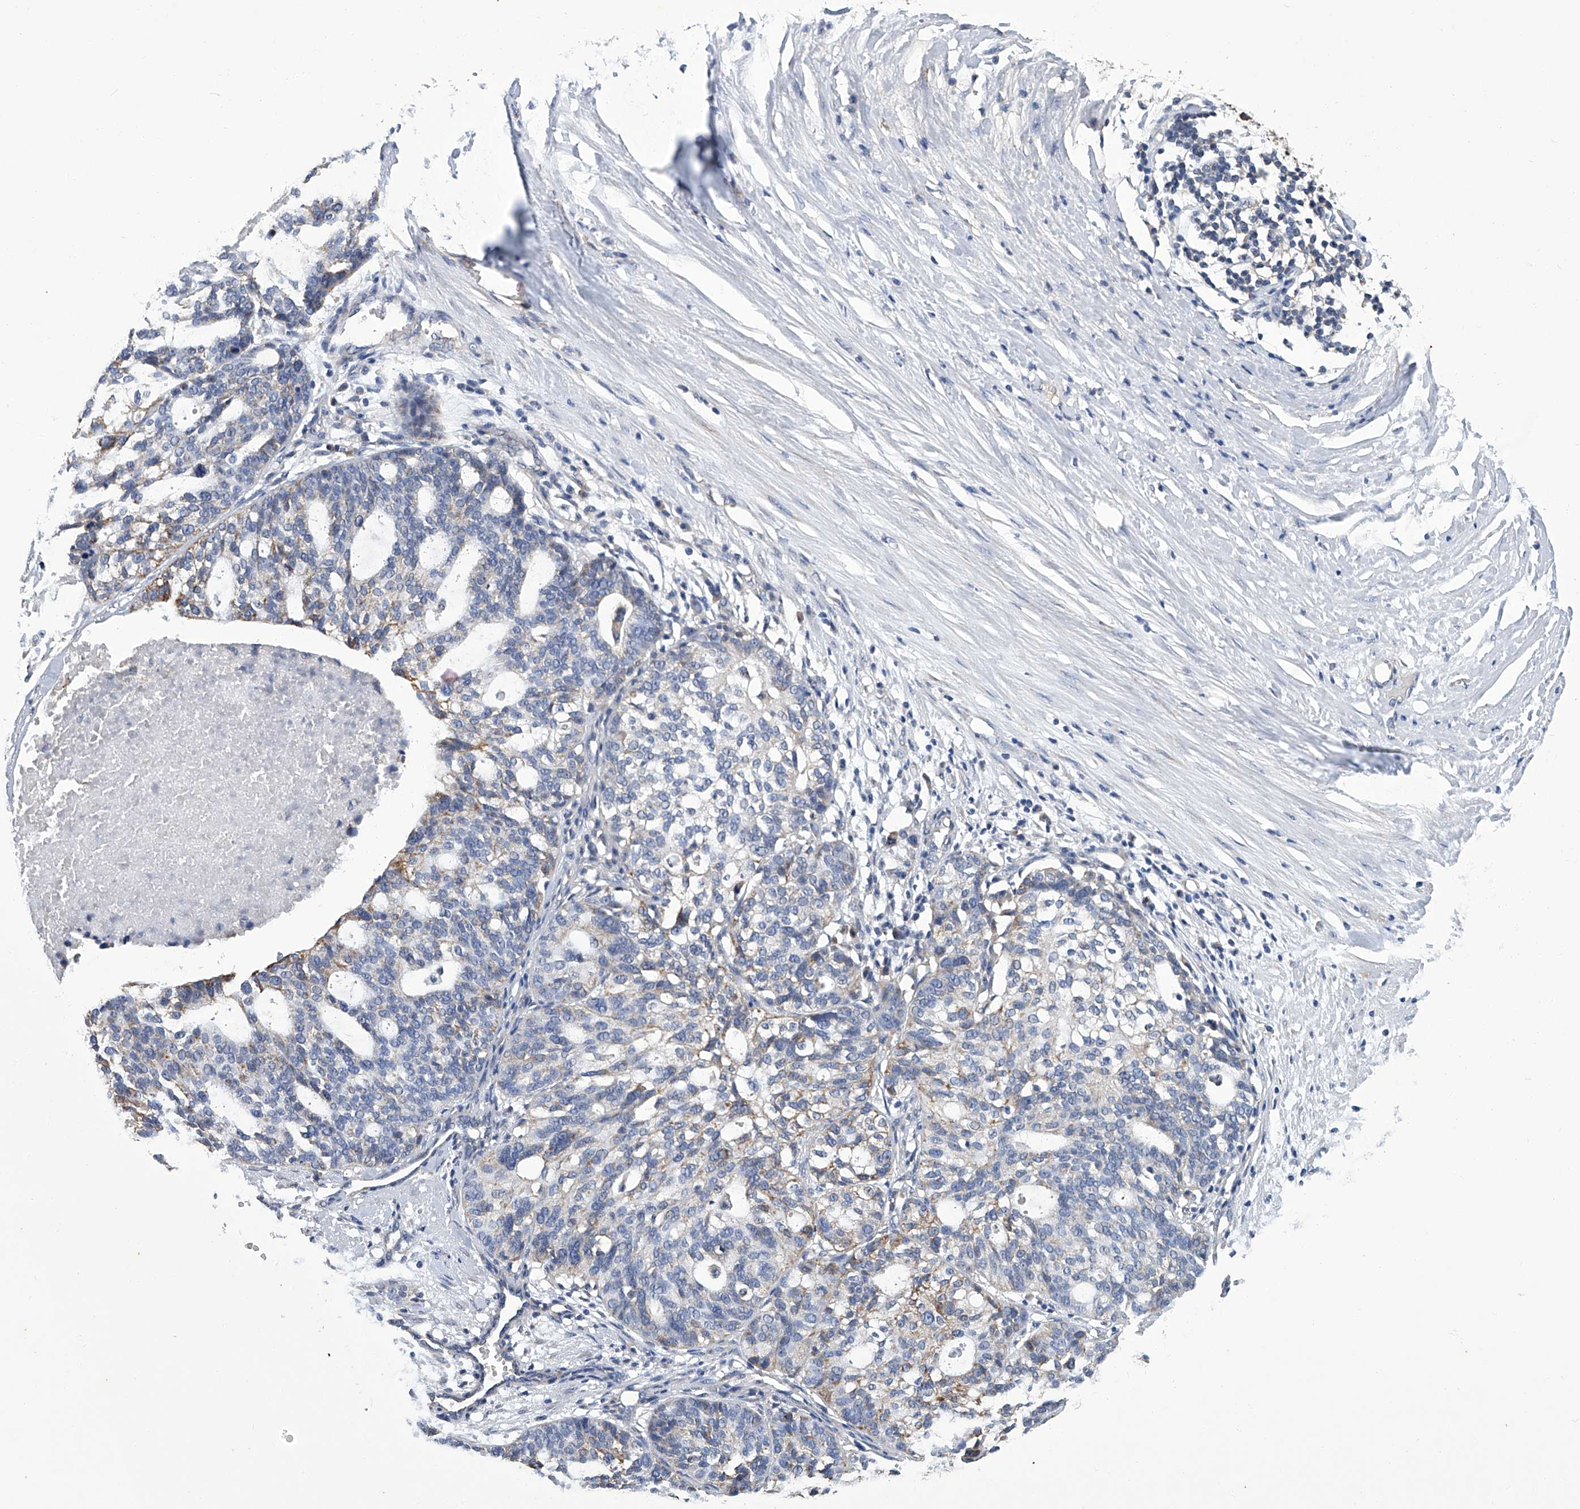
{"staining": {"intensity": "weak", "quantity": "<25%", "location": "cytoplasmic/membranous"}, "tissue": "ovarian cancer", "cell_type": "Tumor cells", "image_type": "cancer", "snomed": [{"axis": "morphology", "description": "Cystadenocarcinoma, serous, NOS"}, {"axis": "topography", "description": "Ovary"}], "caption": "A high-resolution photomicrograph shows IHC staining of ovarian serous cystadenocarcinoma, which displays no significant staining in tumor cells. The staining is performed using DAB brown chromogen with nuclei counter-stained in using hematoxylin.", "gene": "OAT", "patient": {"sex": "female", "age": 59}}